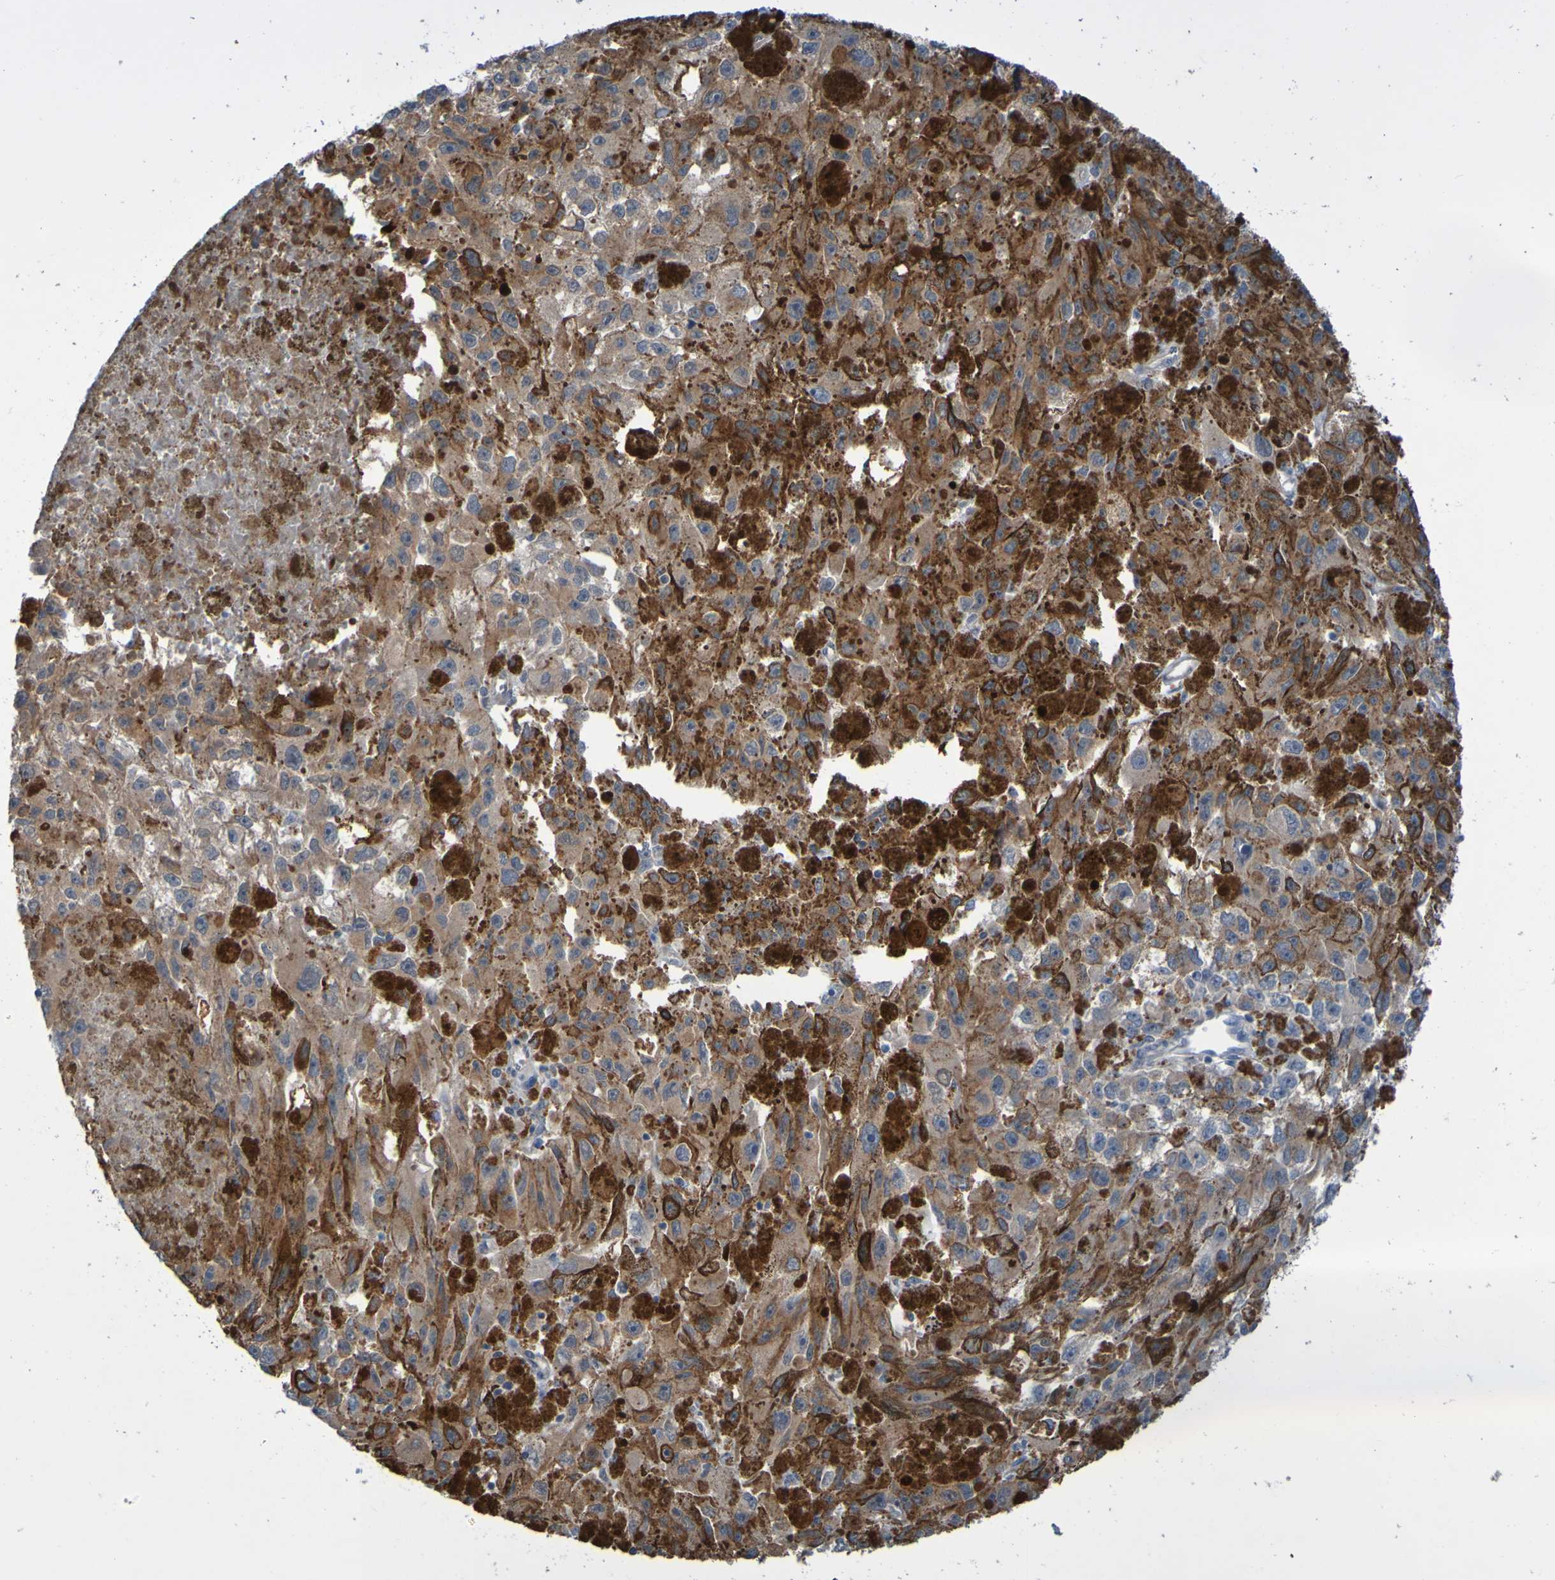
{"staining": {"intensity": "moderate", "quantity": ">75%", "location": "cytoplasmic/membranous"}, "tissue": "melanoma", "cell_type": "Tumor cells", "image_type": "cancer", "snomed": [{"axis": "morphology", "description": "Malignant melanoma, NOS"}, {"axis": "topography", "description": "Skin"}], "caption": "Human malignant melanoma stained for a protein (brown) exhibits moderate cytoplasmic/membranous positive expression in about >75% of tumor cells.", "gene": "NPRL3", "patient": {"sex": "female", "age": 104}}